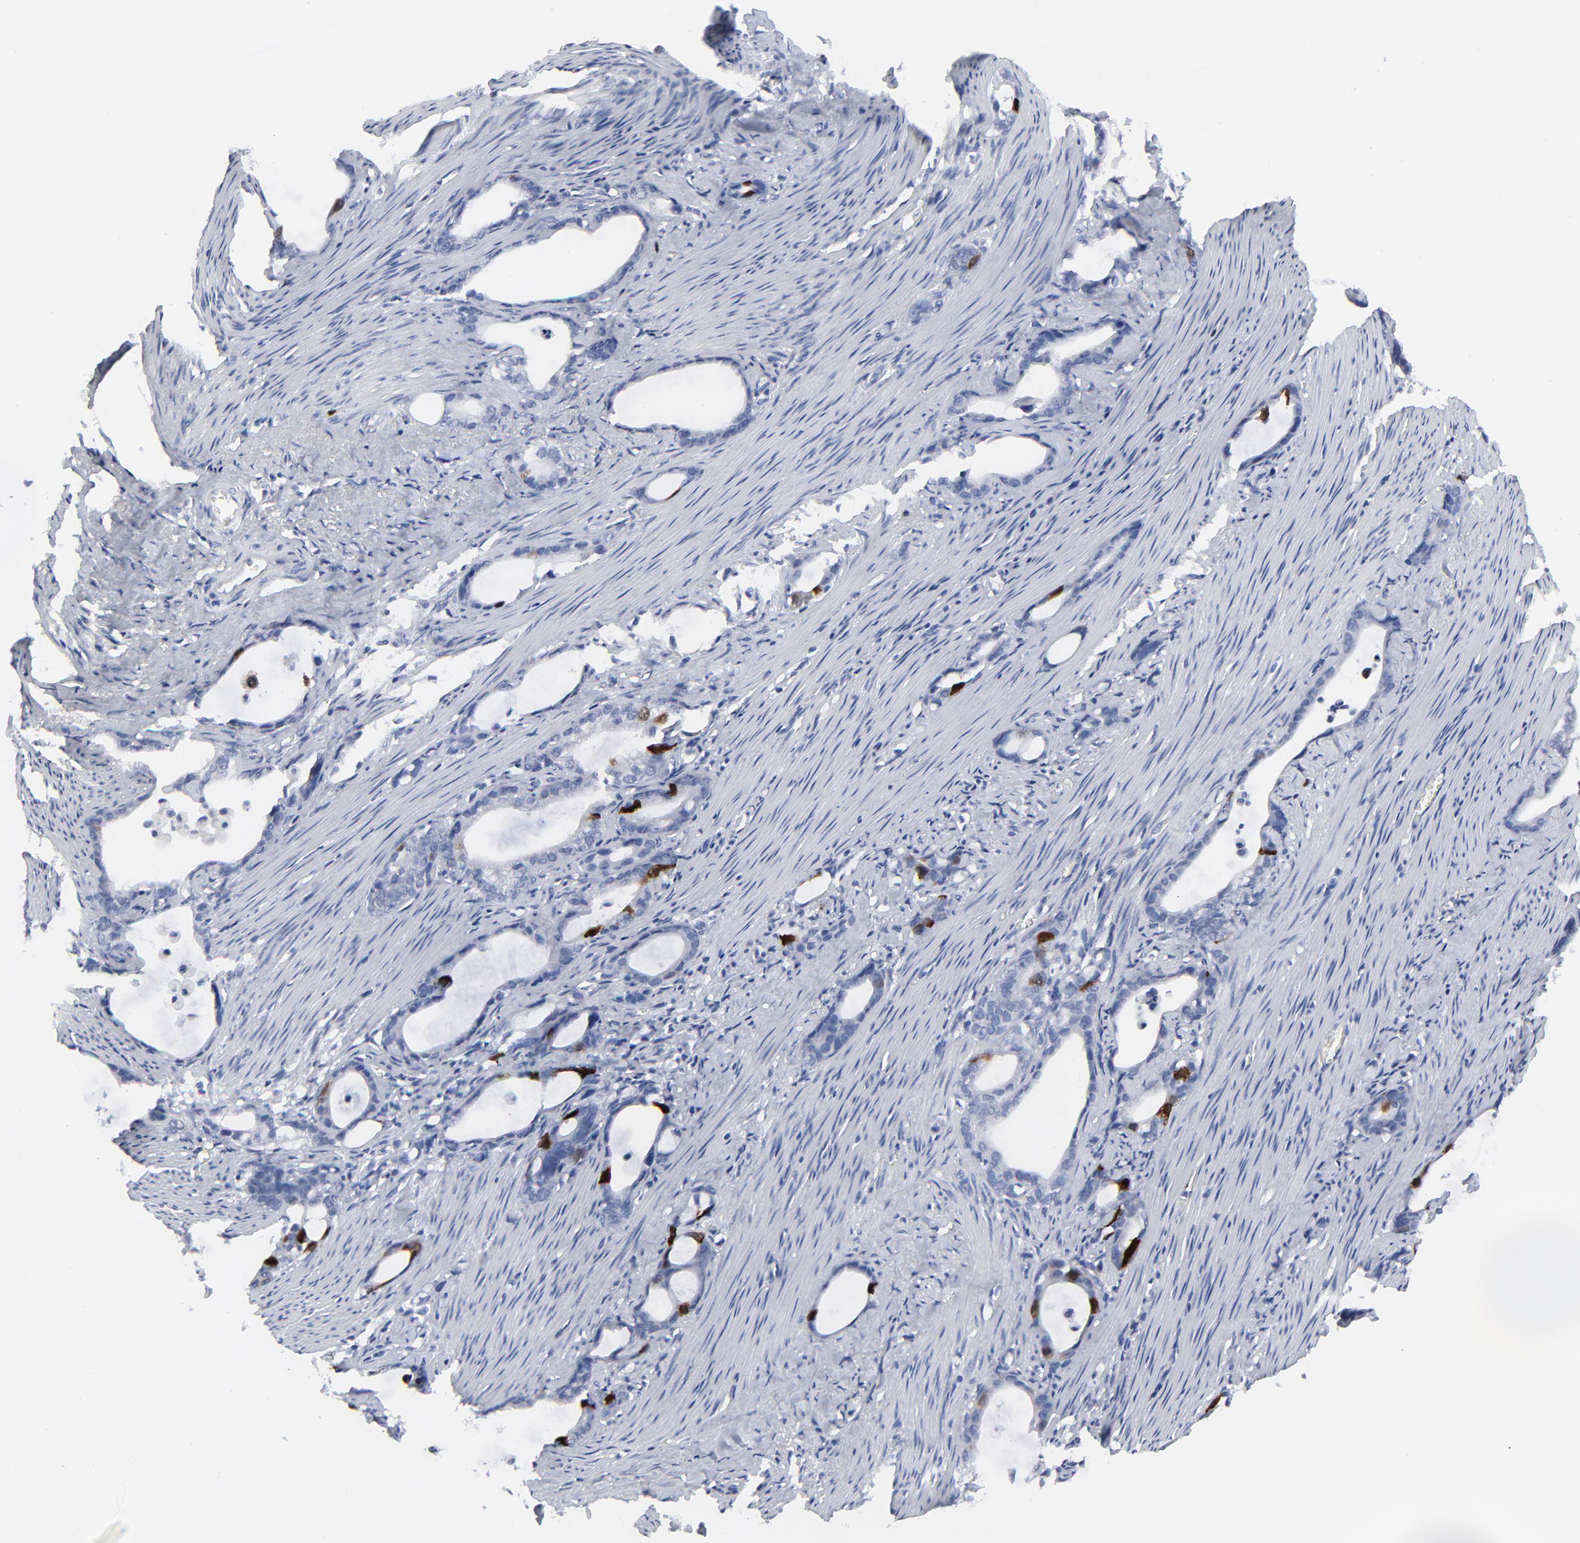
{"staining": {"intensity": "strong", "quantity": "<25%", "location": "cytoplasmic/membranous,nuclear"}, "tissue": "stomach cancer", "cell_type": "Tumor cells", "image_type": "cancer", "snomed": [{"axis": "morphology", "description": "Adenocarcinoma, NOS"}, {"axis": "topography", "description": "Stomach"}], "caption": "This photomicrograph displays IHC staining of human stomach cancer (adenocarcinoma), with medium strong cytoplasmic/membranous and nuclear positivity in approximately <25% of tumor cells.", "gene": "CDK1", "patient": {"sex": "female", "age": 75}}